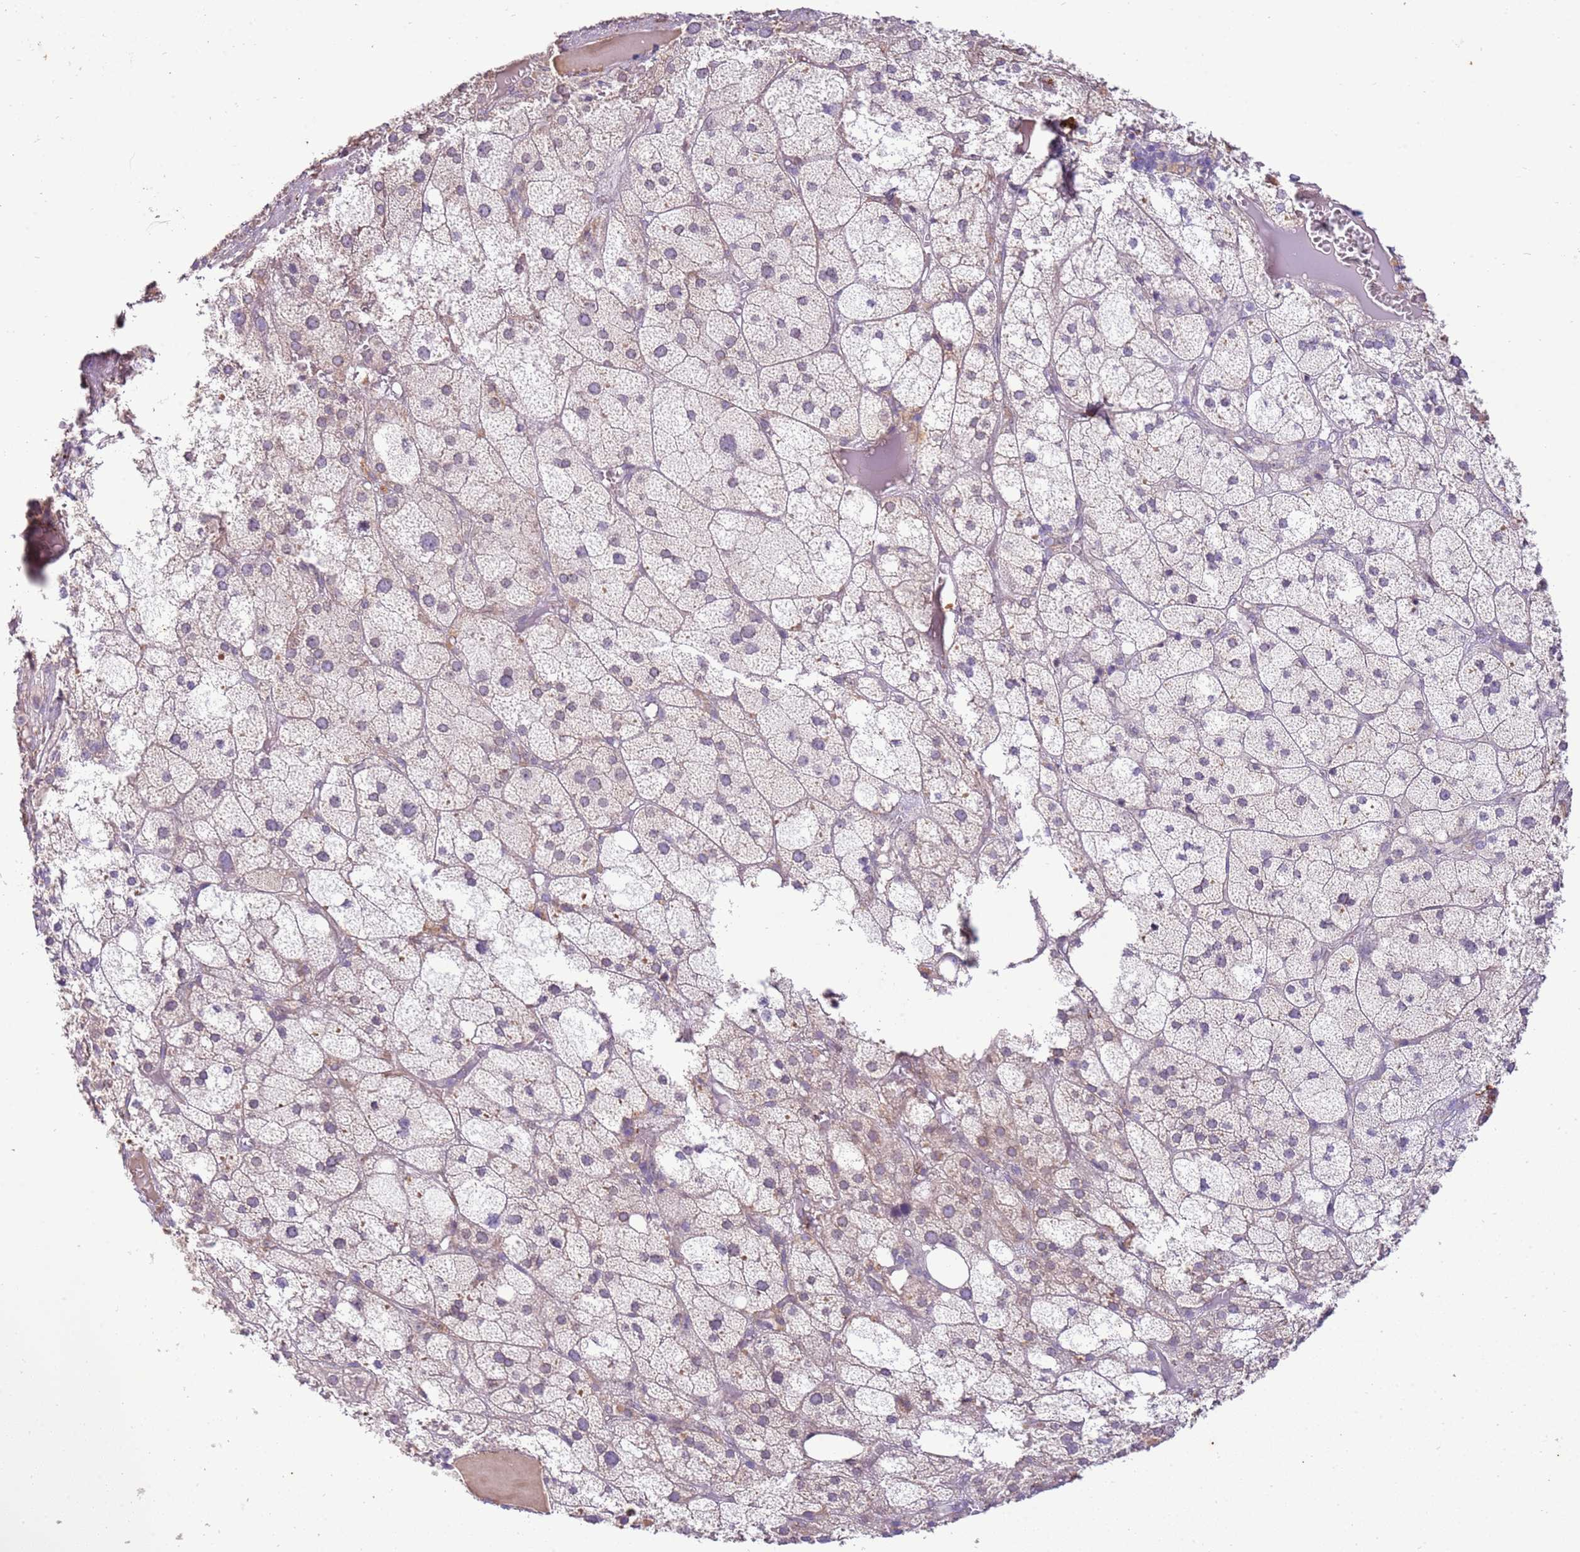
{"staining": {"intensity": "negative", "quantity": "none", "location": "none"}, "tissue": "adrenal gland", "cell_type": "Glandular cells", "image_type": "normal", "snomed": [{"axis": "morphology", "description": "Normal tissue, NOS"}, {"axis": "topography", "description": "Adrenal gland"}], "caption": "Immunohistochemistry of normal adrenal gland displays no expression in glandular cells. (Stains: DAB immunohistochemistry (IHC) with hematoxylin counter stain, Microscopy: brightfield microscopy at high magnification).", "gene": "TMEM47", "patient": {"sex": "female", "age": 61}}